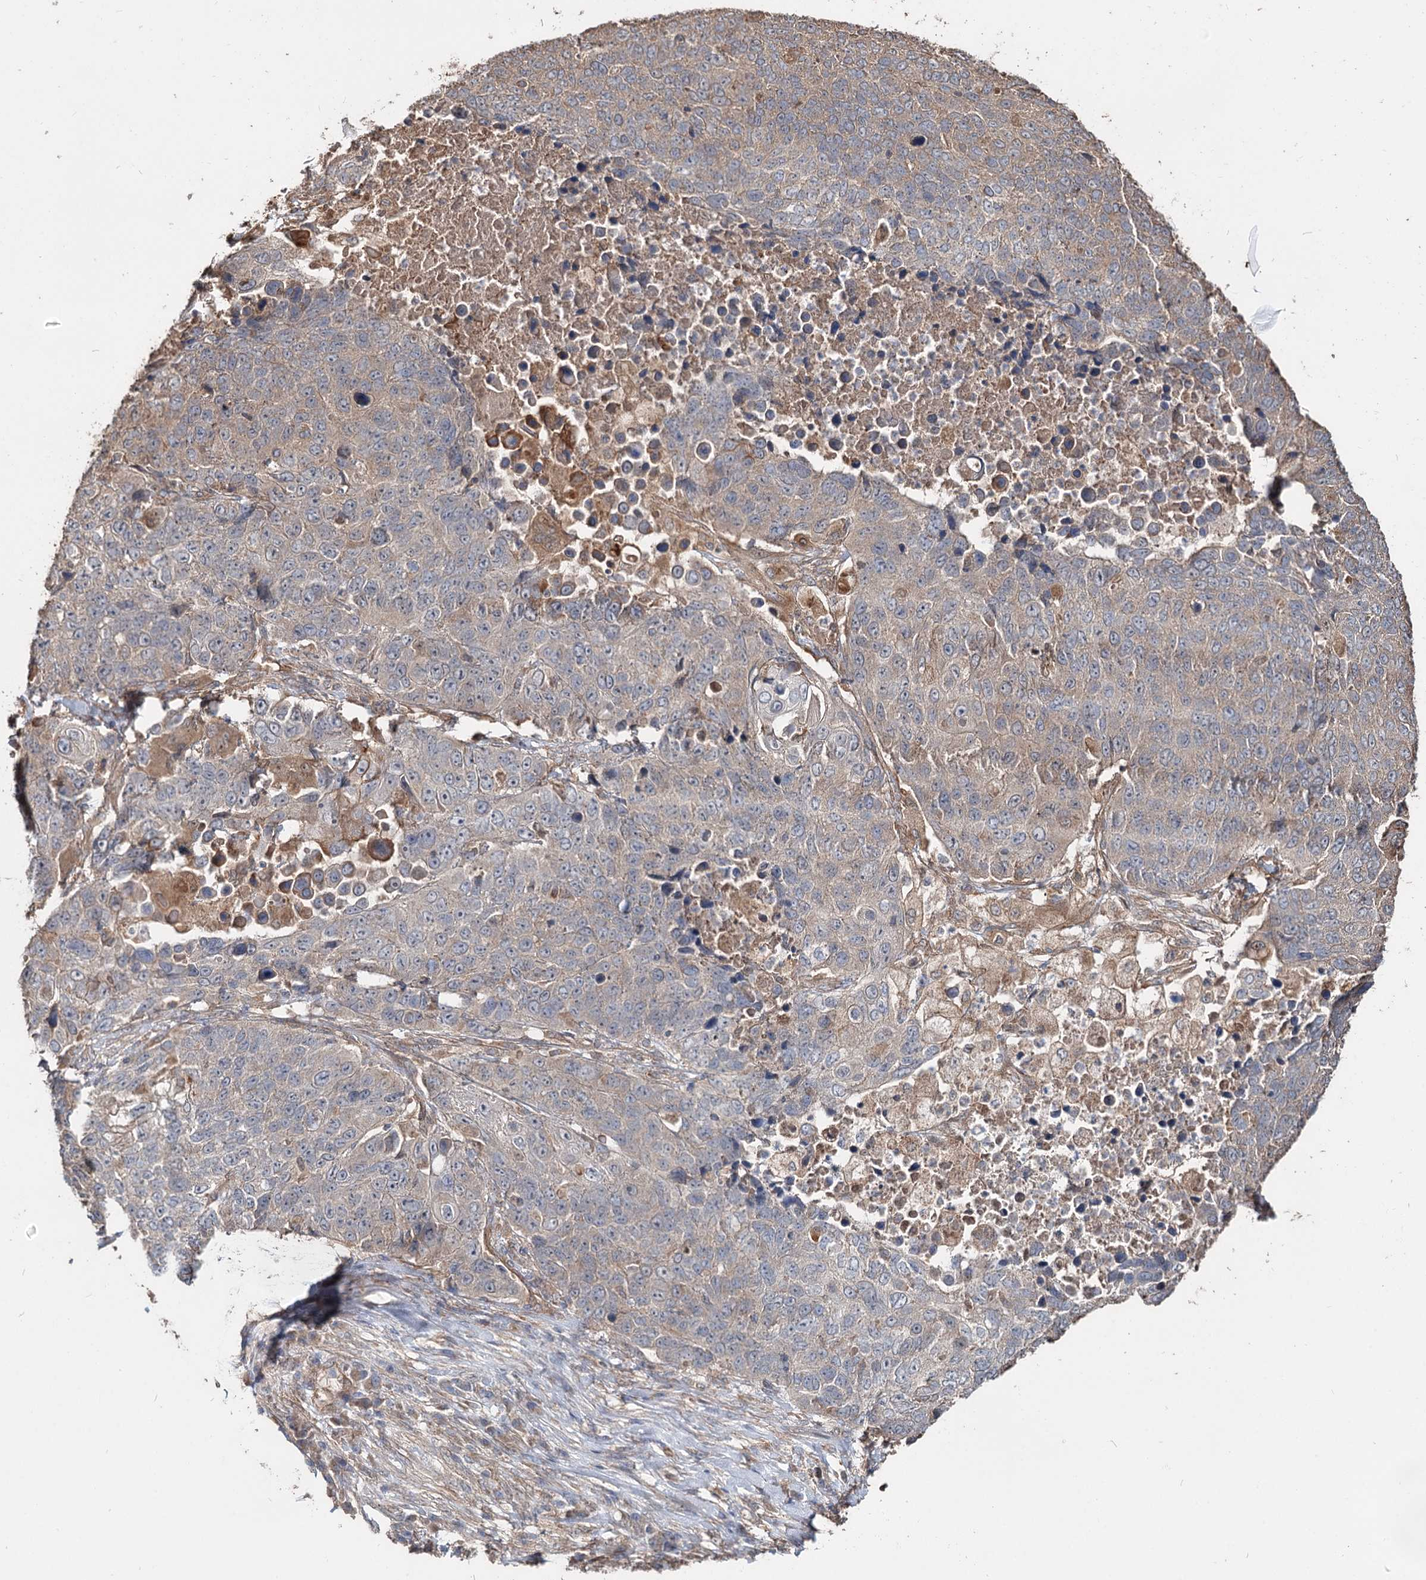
{"staining": {"intensity": "weak", "quantity": "<25%", "location": "cytoplasmic/membranous"}, "tissue": "lung cancer", "cell_type": "Tumor cells", "image_type": "cancer", "snomed": [{"axis": "morphology", "description": "Normal tissue, NOS"}, {"axis": "morphology", "description": "Squamous cell carcinoma, NOS"}, {"axis": "topography", "description": "Lymph node"}, {"axis": "topography", "description": "Lung"}], "caption": "Tumor cells are negative for brown protein staining in squamous cell carcinoma (lung).", "gene": "SPART", "patient": {"sex": "male", "age": 66}}